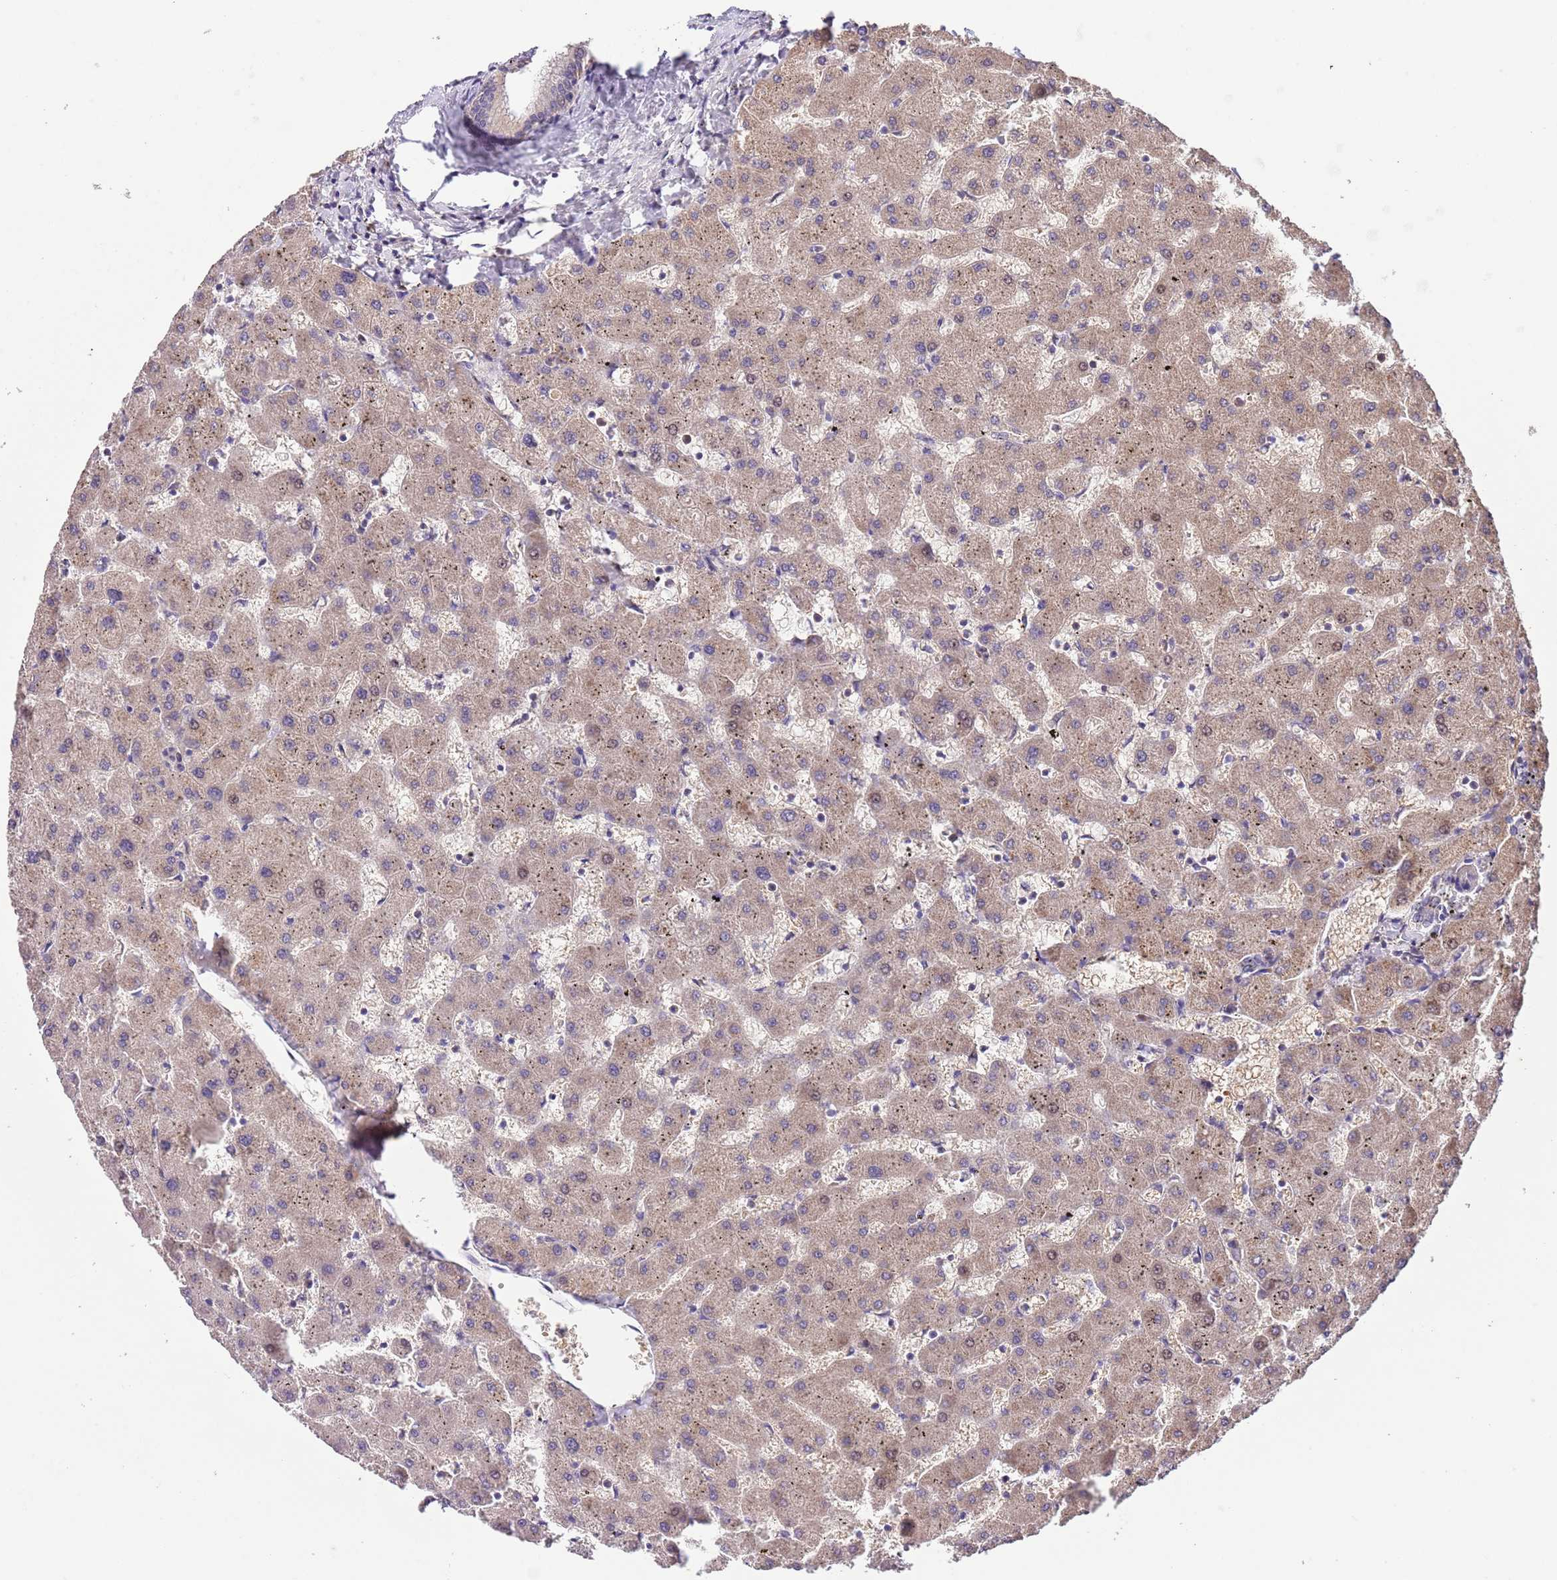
{"staining": {"intensity": "weak", "quantity": "<25%", "location": "cytoplasmic/membranous"}, "tissue": "liver", "cell_type": "Cholangiocytes", "image_type": "normal", "snomed": [{"axis": "morphology", "description": "Normal tissue, NOS"}, {"axis": "topography", "description": "Liver"}], "caption": "Liver stained for a protein using immunohistochemistry shows no expression cholangiocytes.", "gene": "FAM89B", "patient": {"sex": "female", "age": 63}}